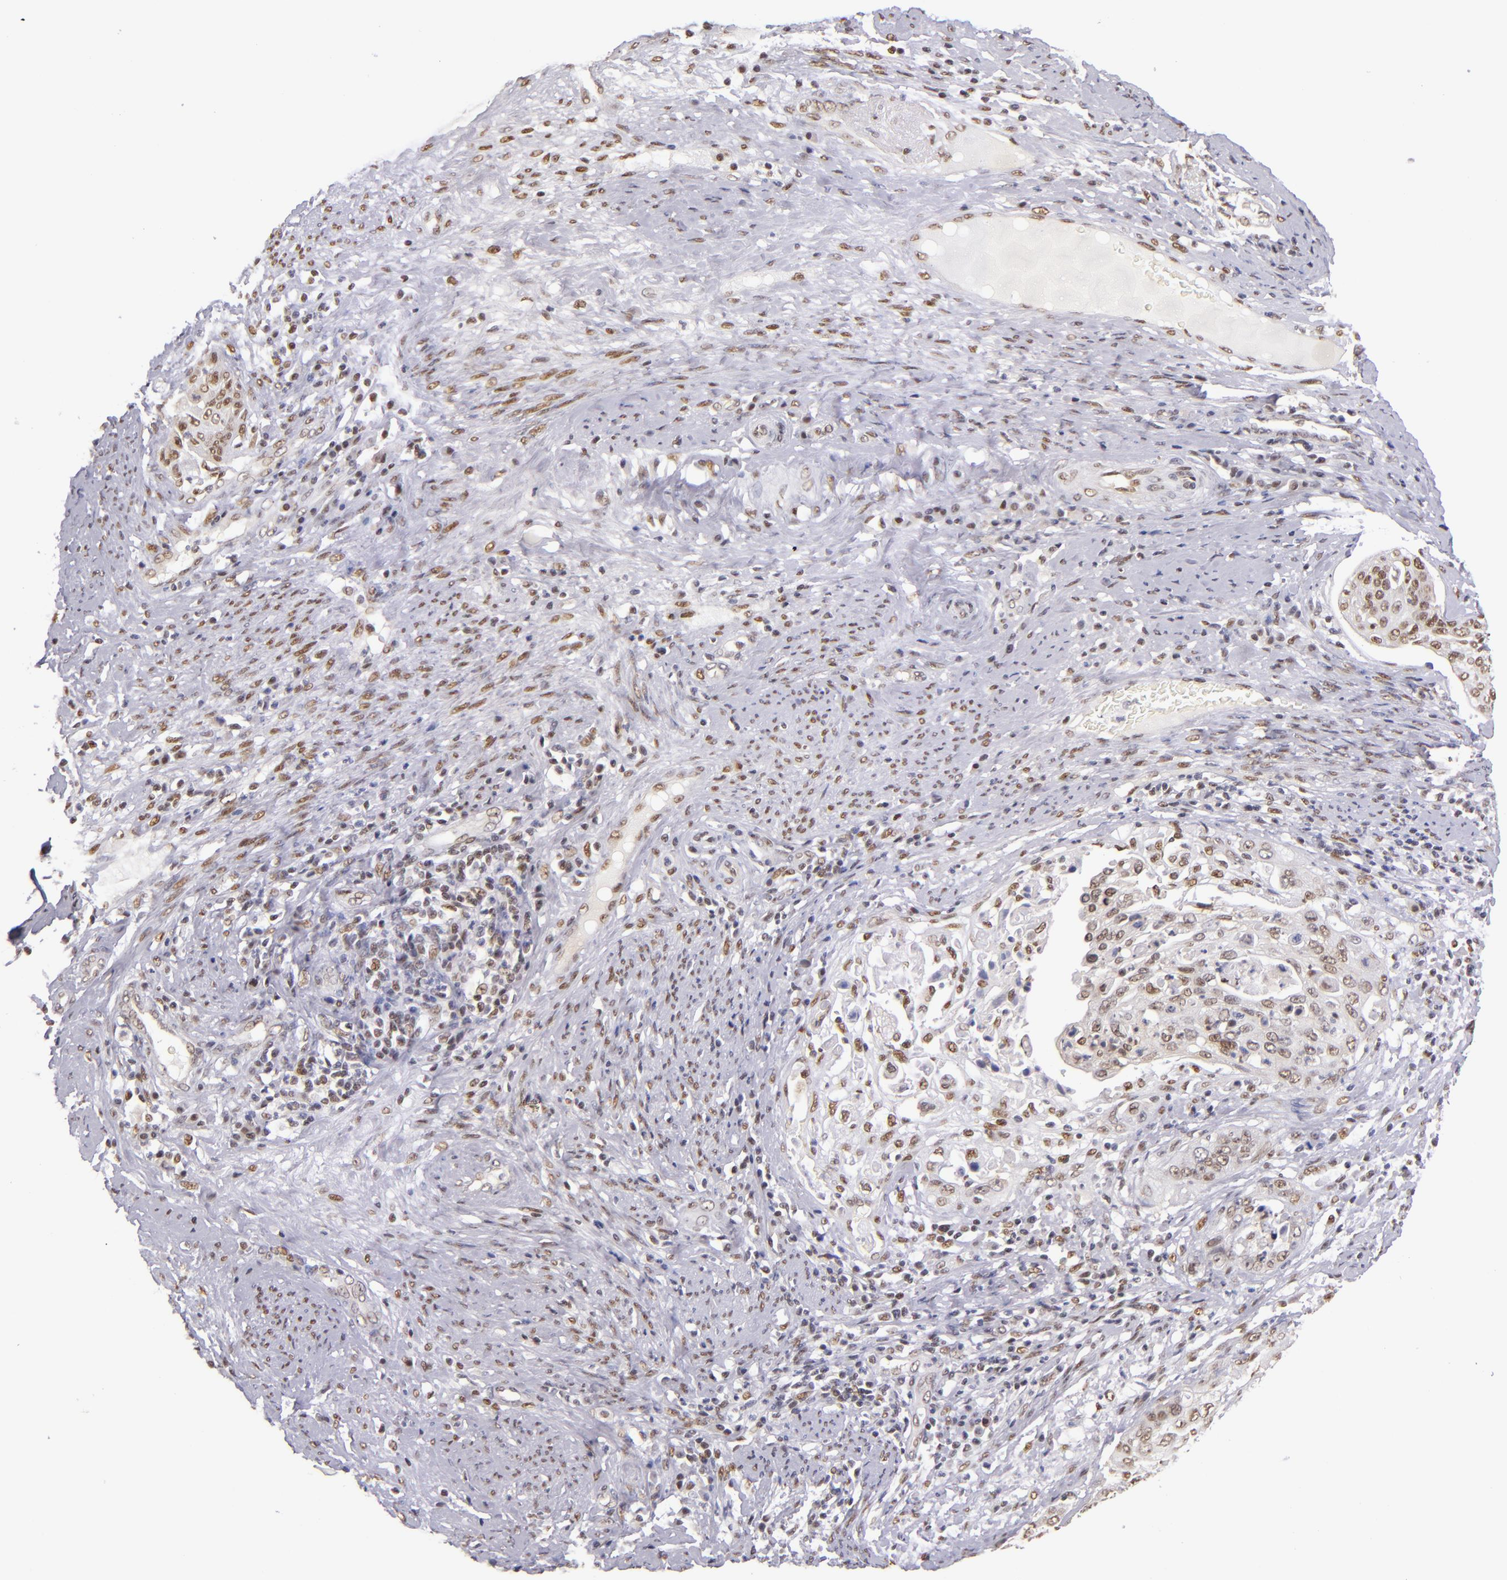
{"staining": {"intensity": "moderate", "quantity": "25%-75%", "location": "nuclear"}, "tissue": "cervical cancer", "cell_type": "Tumor cells", "image_type": "cancer", "snomed": [{"axis": "morphology", "description": "Squamous cell carcinoma, NOS"}, {"axis": "topography", "description": "Cervix"}], "caption": "A brown stain shows moderate nuclear positivity of a protein in human cervical cancer tumor cells.", "gene": "NCOR2", "patient": {"sex": "female", "age": 41}}